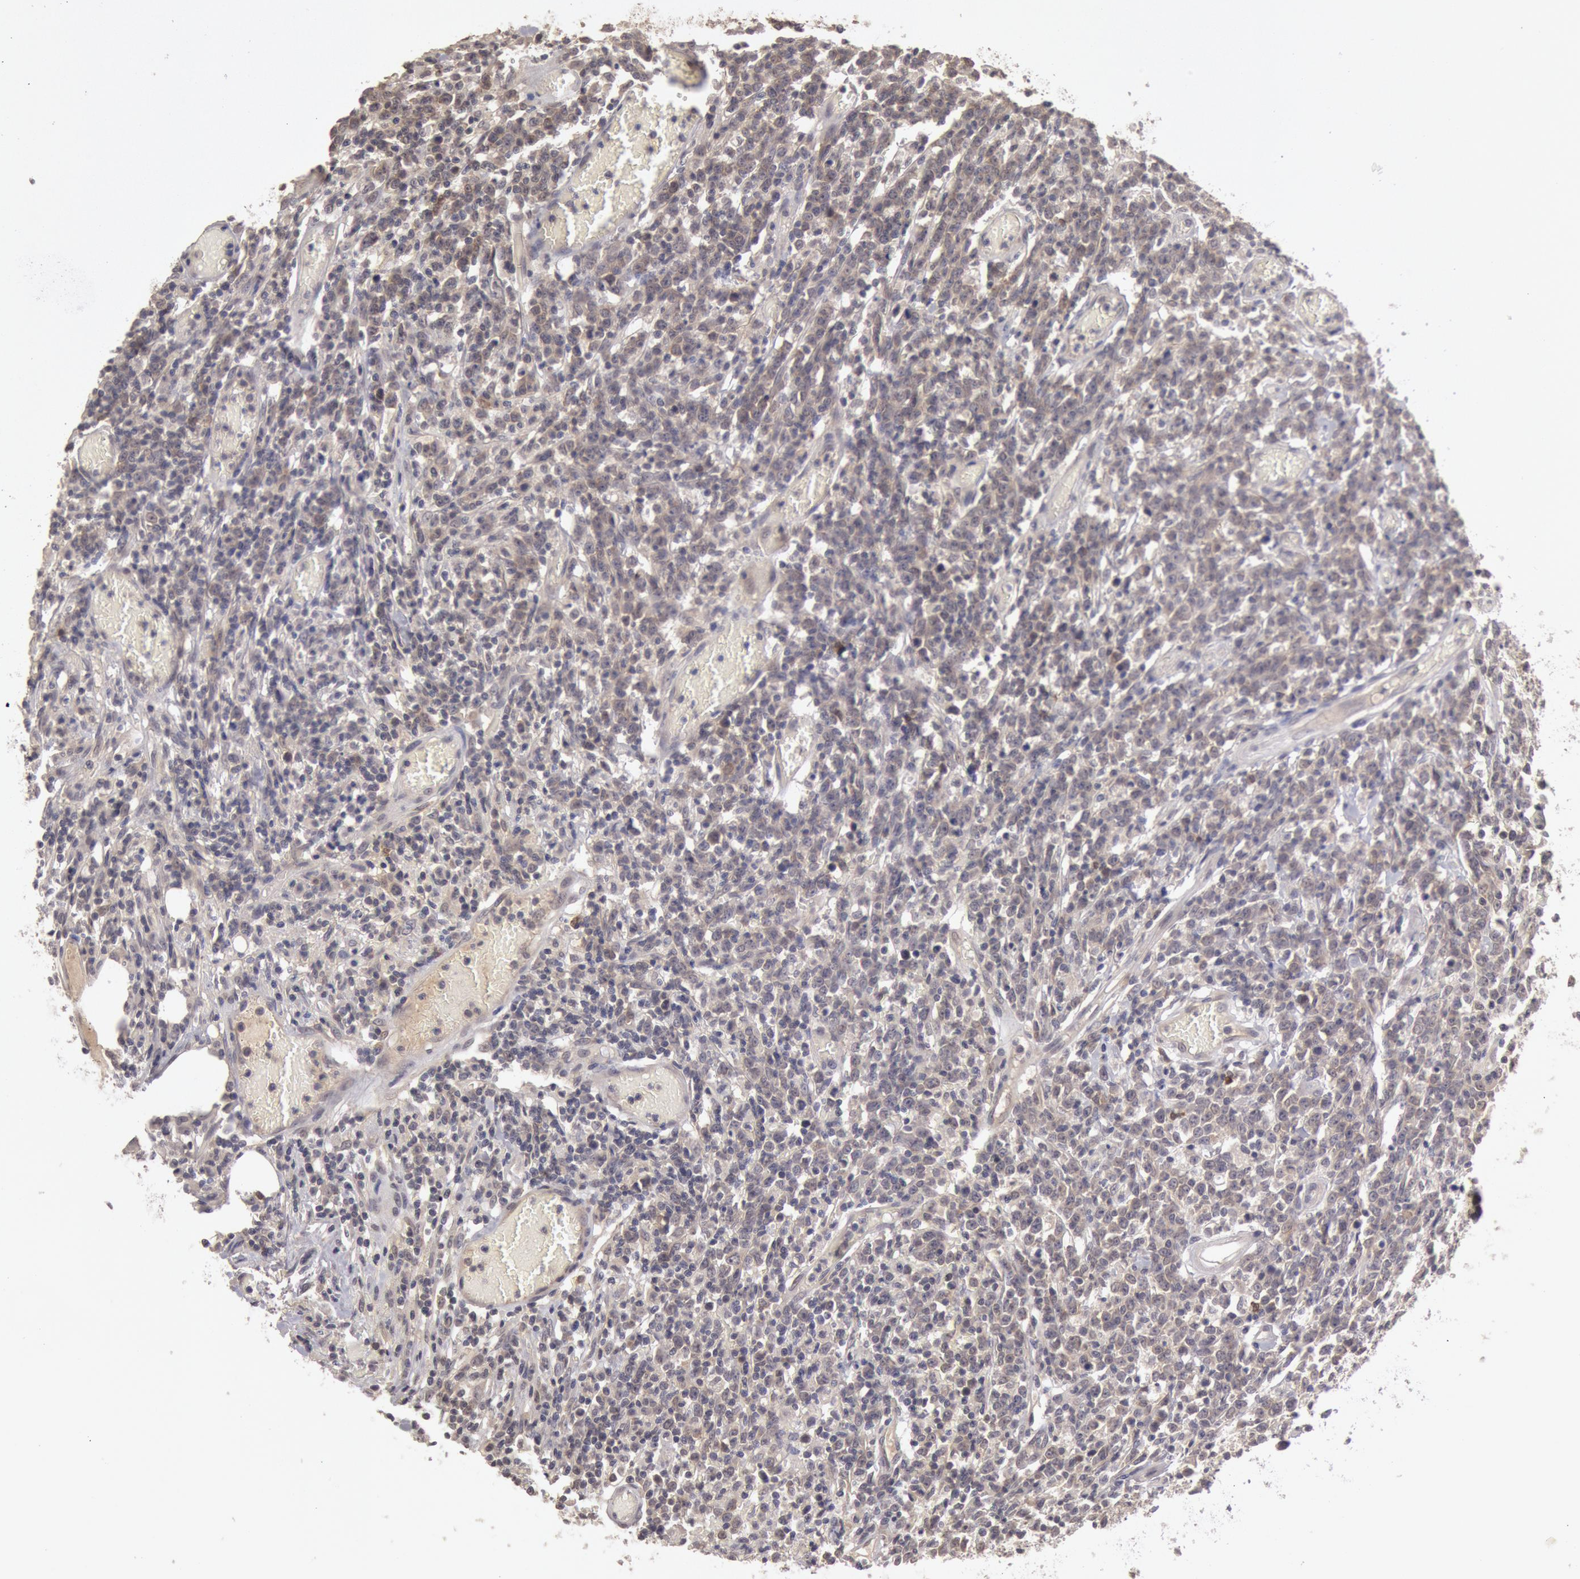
{"staining": {"intensity": "negative", "quantity": "none", "location": "none"}, "tissue": "lymphoma", "cell_type": "Tumor cells", "image_type": "cancer", "snomed": [{"axis": "morphology", "description": "Malignant lymphoma, non-Hodgkin's type, High grade"}, {"axis": "topography", "description": "Colon"}], "caption": "Image shows no significant protein expression in tumor cells of lymphoma. (DAB (3,3'-diaminobenzidine) immunohistochemistry (IHC), high magnification).", "gene": "ZFP36L1", "patient": {"sex": "male", "age": 82}}